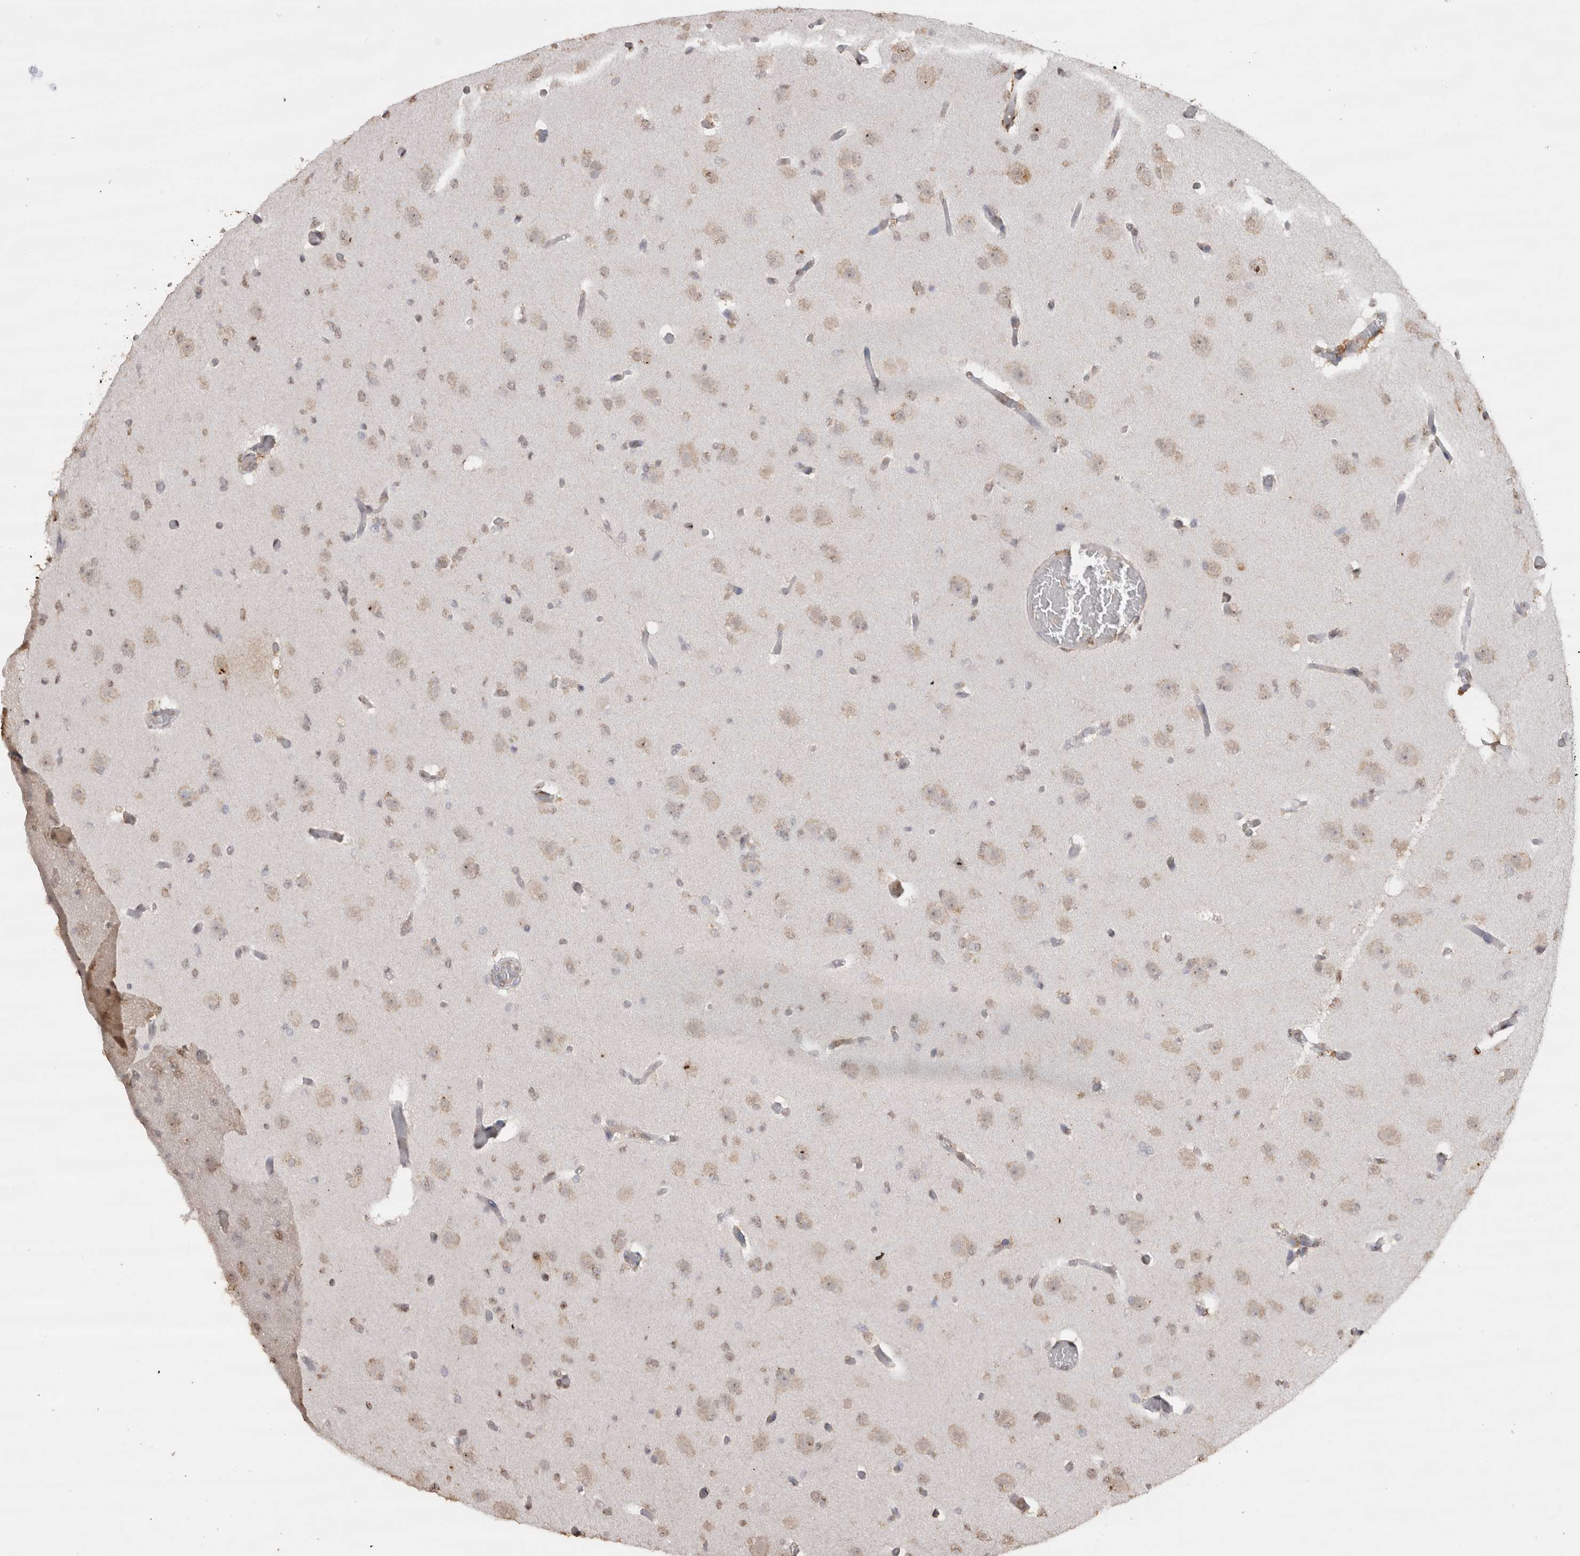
{"staining": {"intensity": "weak", "quantity": "25%-75%", "location": "nuclear"}, "tissue": "glioma", "cell_type": "Tumor cells", "image_type": "cancer", "snomed": [{"axis": "morphology", "description": "Glioma, malignant, Low grade"}, {"axis": "topography", "description": "Brain"}], "caption": "Glioma stained with a brown dye shows weak nuclear positive staining in approximately 25%-75% of tumor cells.", "gene": "CRELD2", "patient": {"sex": "female", "age": 22}}